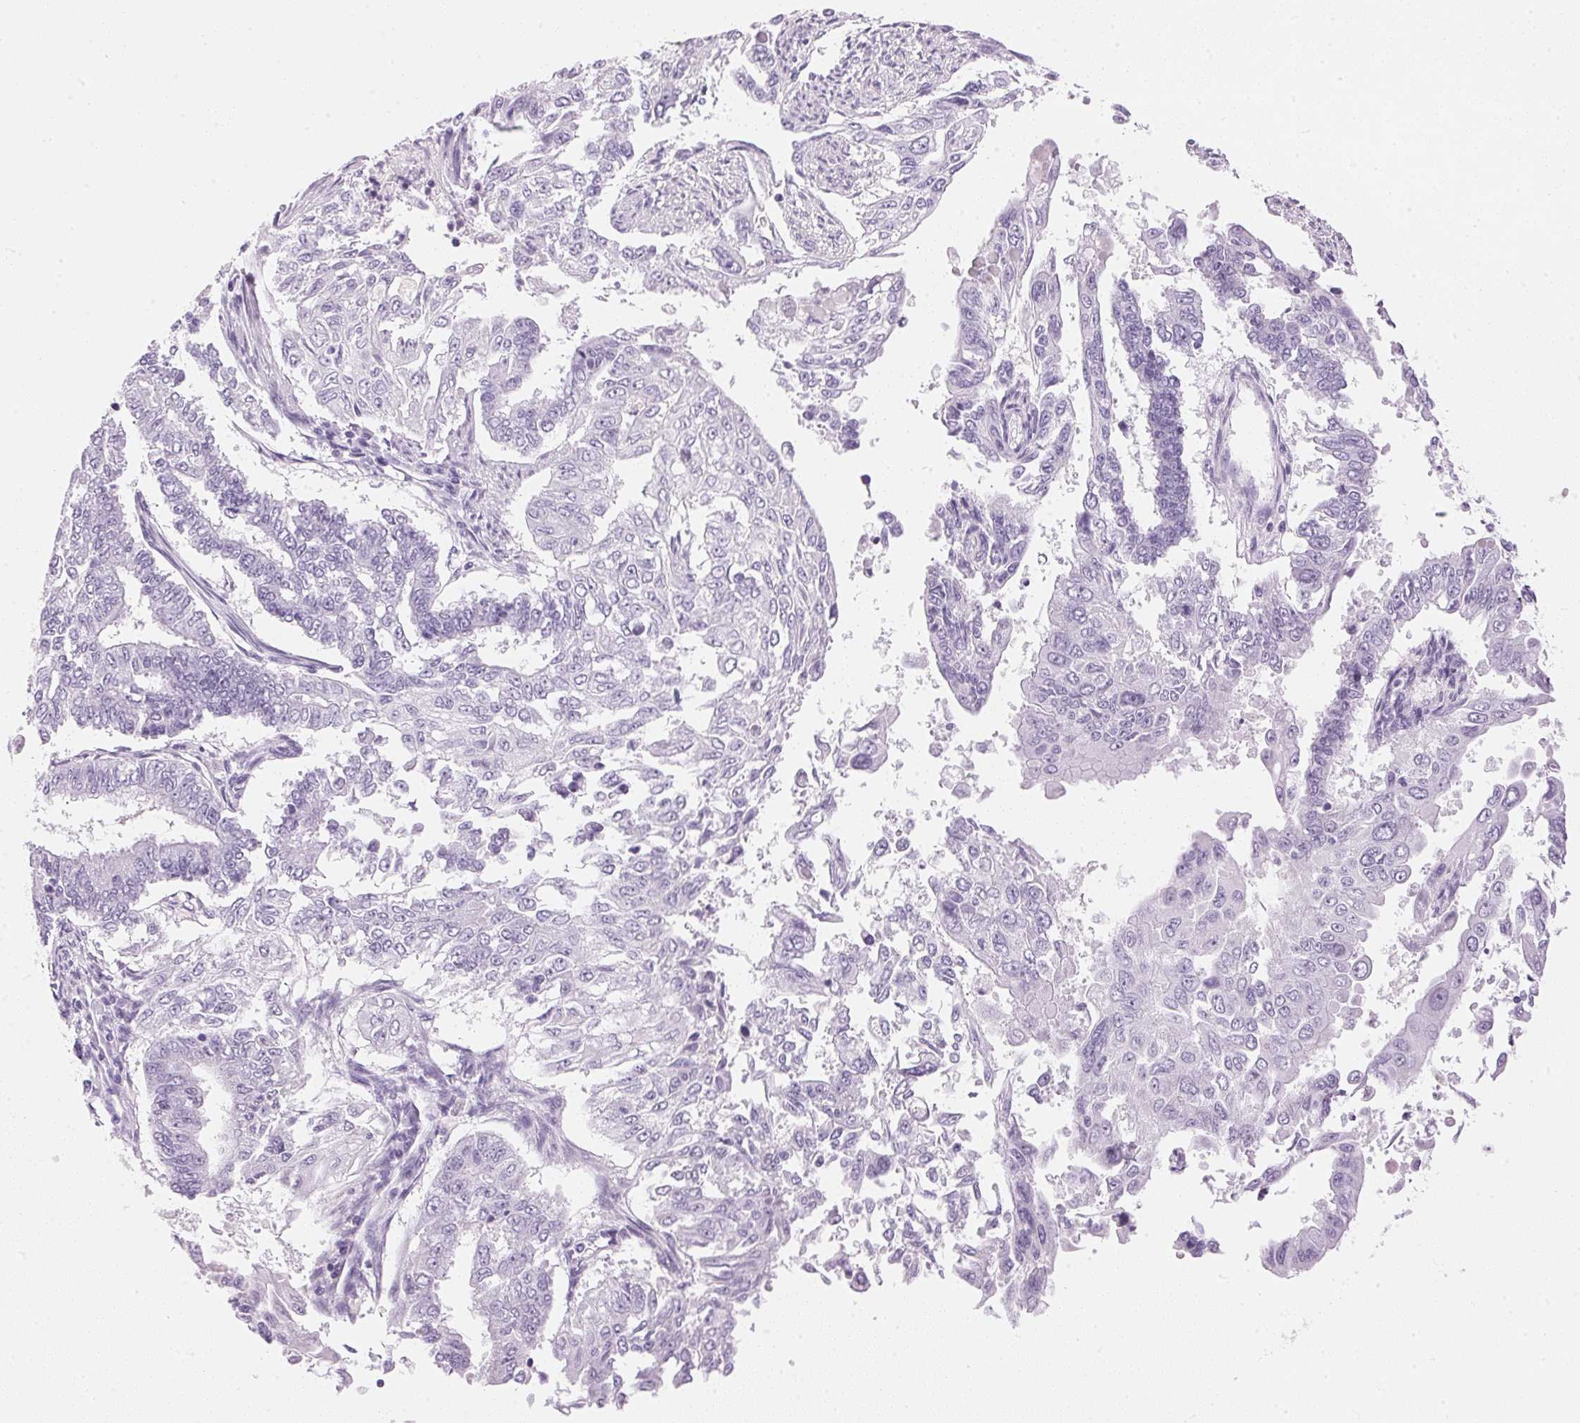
{"staining": {"intensity": "negative", "quantity": "none", "location": "none"}, "tissue": "endometrial cancer", "cell_type": "Tumor cells", "image_type": "cancer", "snomed": [{"axis": "morphology", "description": "Adenocarcinoma, NOS"}, {"axis": "topography", "description": "Uterus"}], "caption": "IHC histopathology image of neoplastic tissue: adenocarcinoma (endometrial) stained with DAB shows no significant protein expression in tumor cells.", "gene": "IGFBP1", "patient": {"sex": "female", "age": 59}}